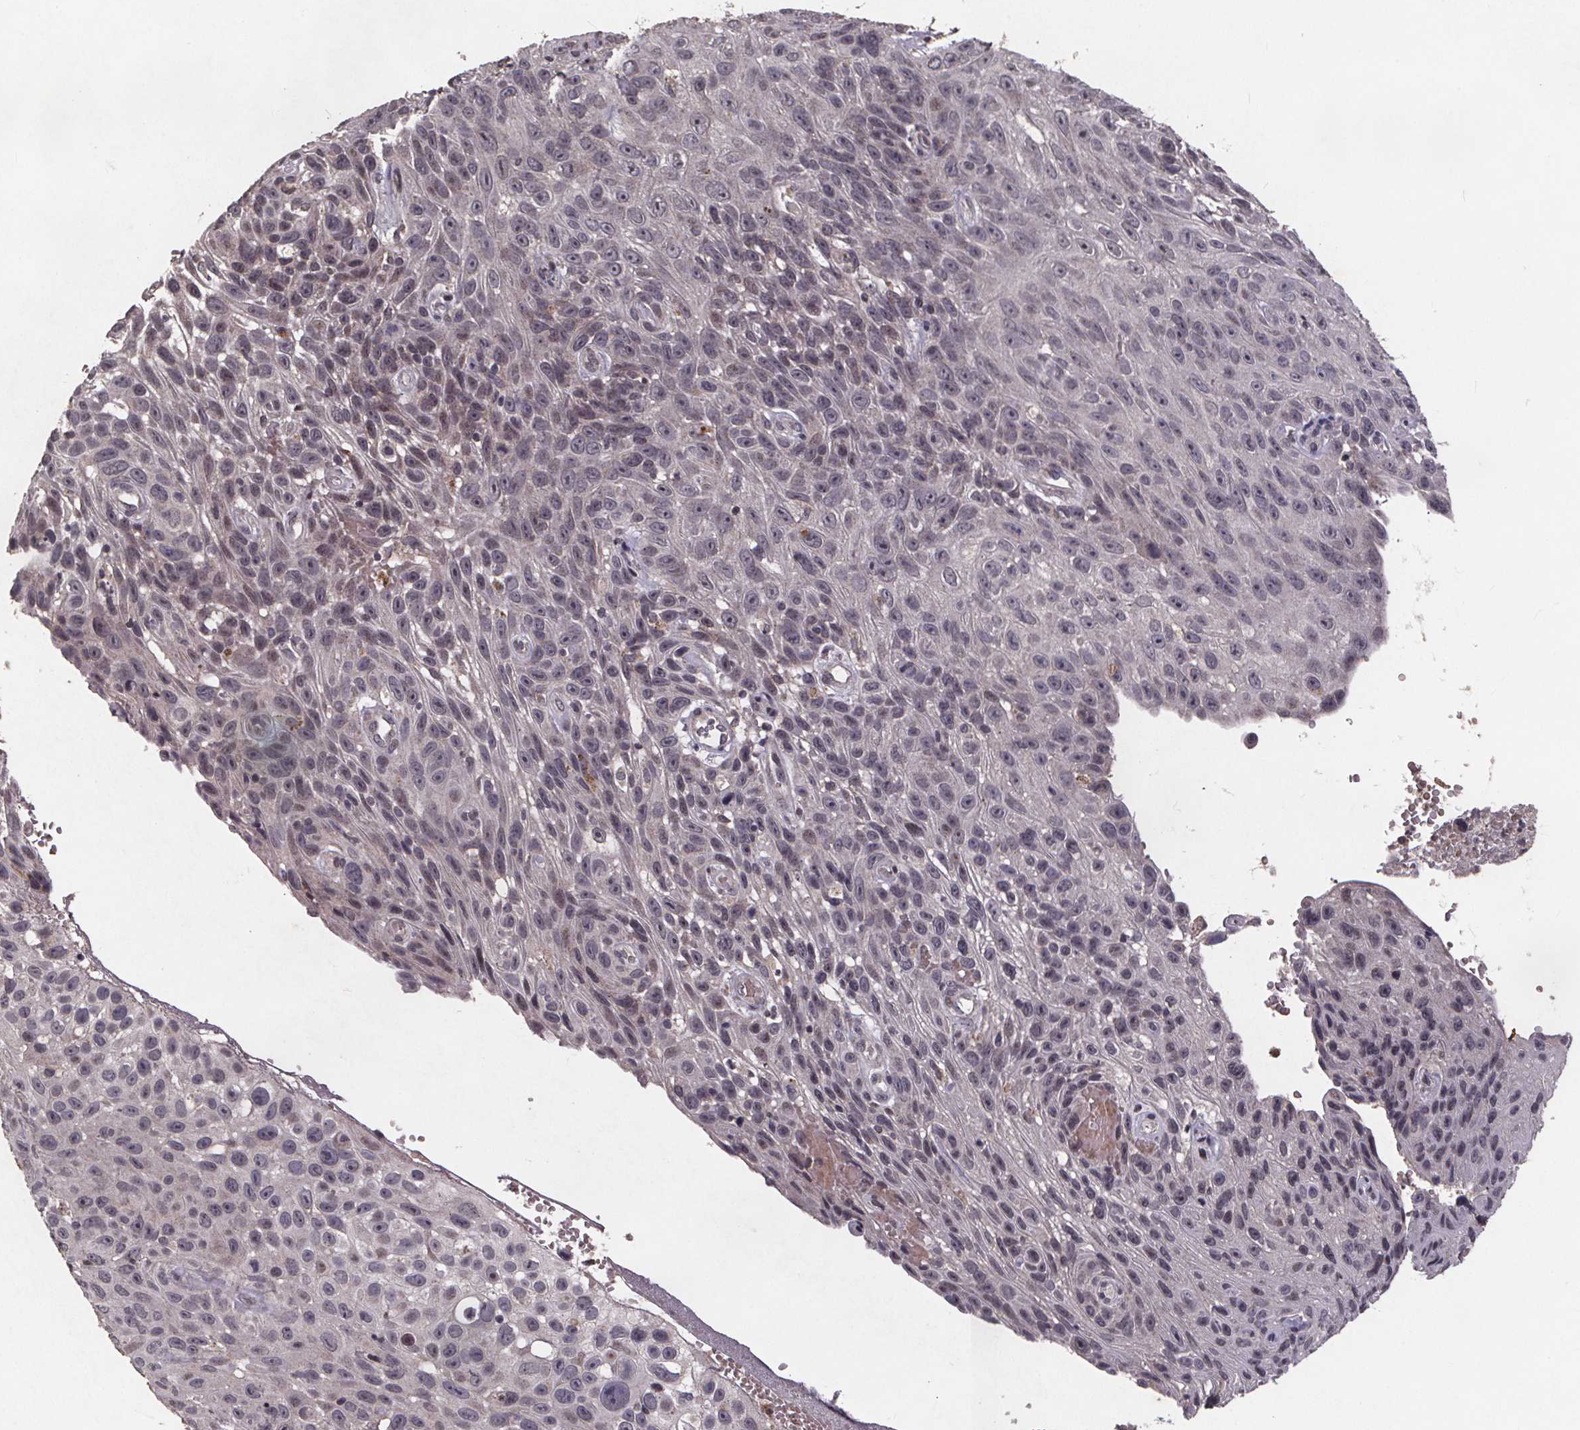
{"staining": {"intensity": "negative", "quantity": "none", "location": "none"}, "tissue": "skin cancer", "cell_type": "Tumor cells", "image_type": "cancer", "snomed": [{"axis": "morphology", "description": "Squamous cell carcinoma, NOS"}, {"axis": "topography", "description": "Skin"}], "caption": "Immunohistochemistry image of neoplastic tissue: human skin squamous cell carcinoma stained with DAB (3,3'-diaminobenzidine) reveals no significant protein positivity in tumor cells. Nuclei are stained in blue.", "gene": "GPX3", "patient": {"sex": "male", "age": 82}}